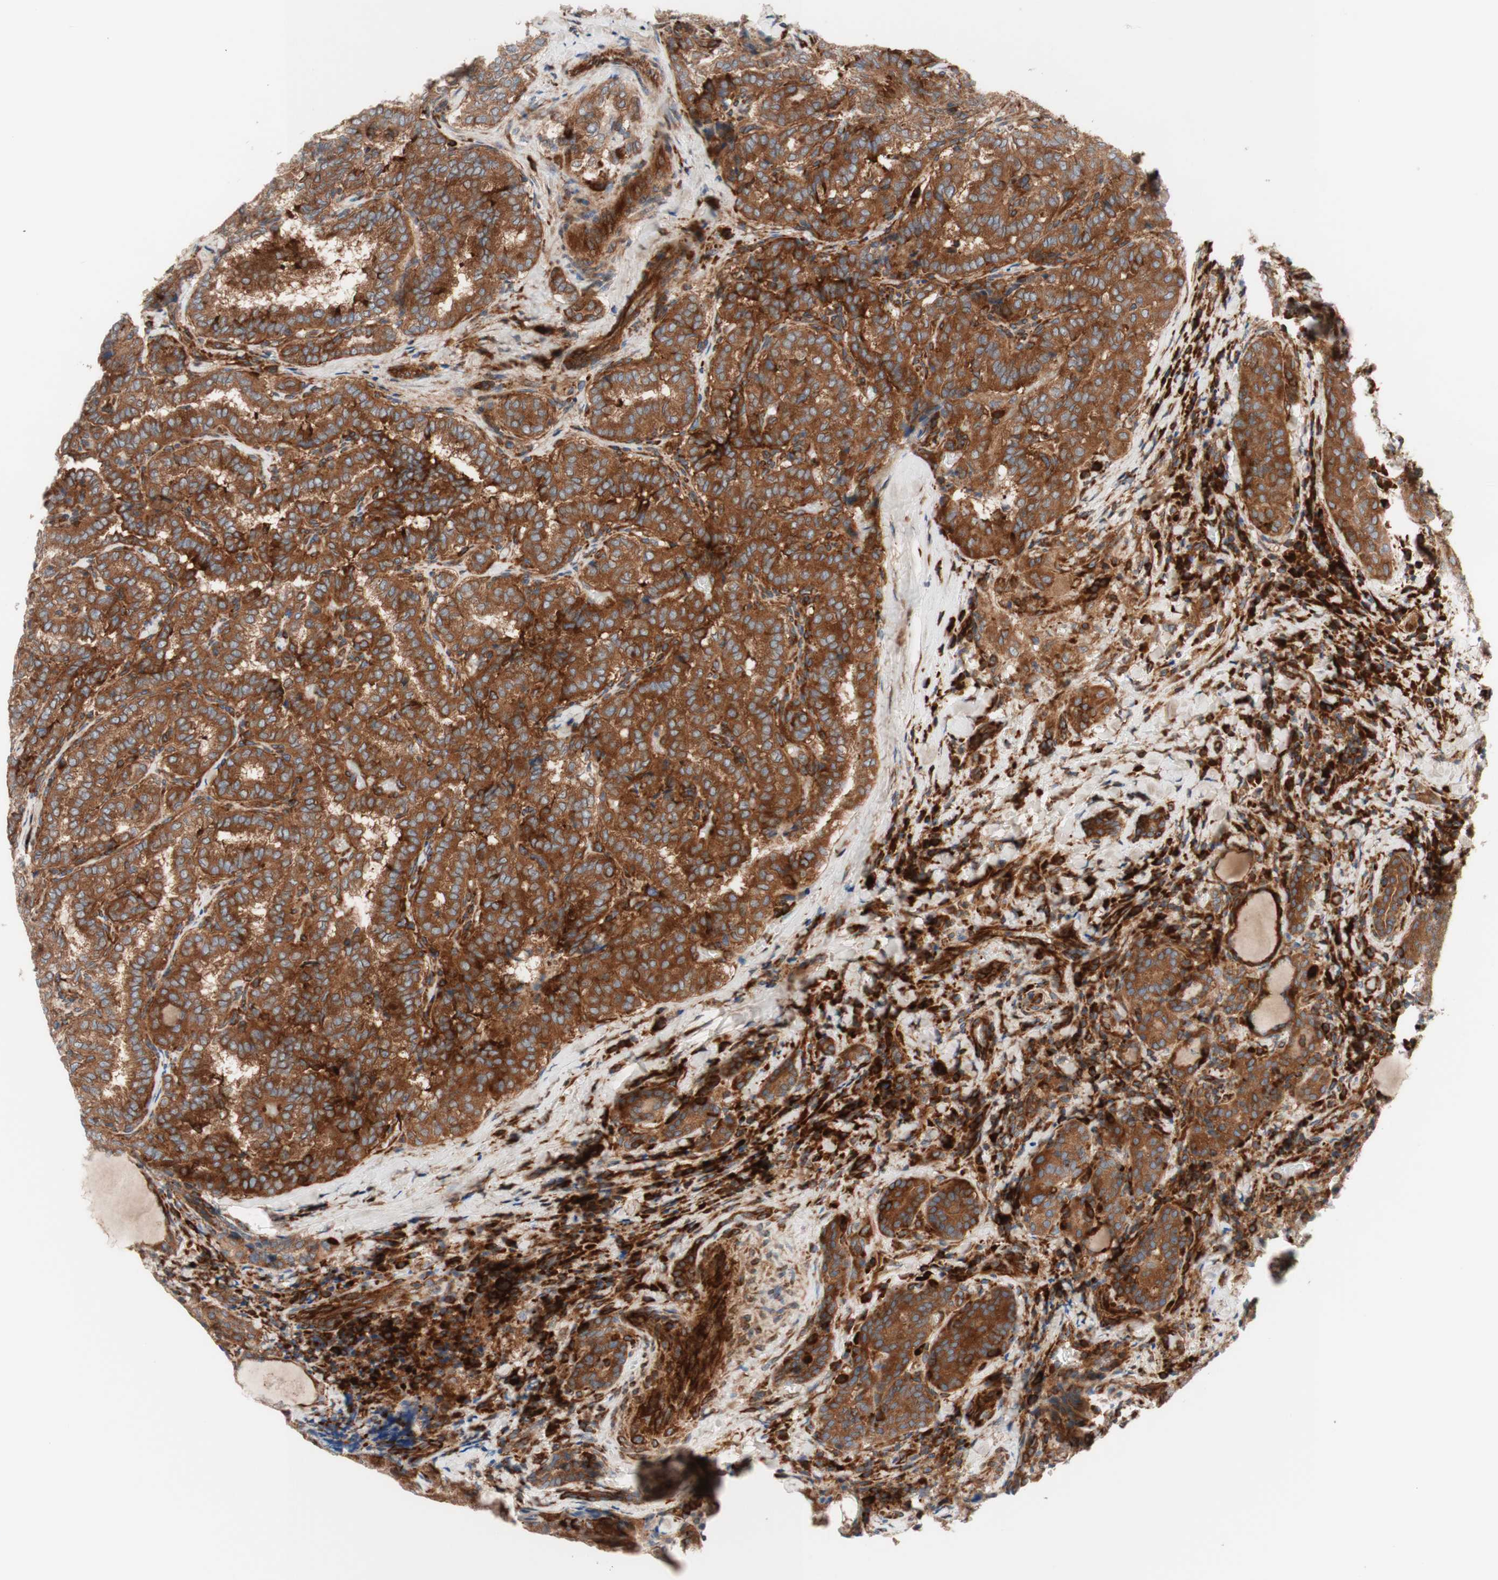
{"staining": {"intensity": "moderate", "quantity": ">75%", "location": "cytoplasmic/membranous"}, "tissue": "thyroid cancer", "cell_type": "Tumor cells", "image_type": "cancer", "snomed": [{"axis": "morphology", "description": "Normal tissue, NOS"}, {"axis": "morphology", "description": "Papillary adenocarcinoma, NOS"}, {"axis": "topography", "description": "Thyroid gland"}], "caption": "An immunohistochemistry image of neoplastic tissue is shown. Protein staining in brown highlights moderate cytoplasmic/membranous positivity in papillary adenocarcinoma (thyroid) within tumor cells. Nuclei are stained in blue.", "gene": "CCN4", "patient": {"sex": "female", "age": 30}}